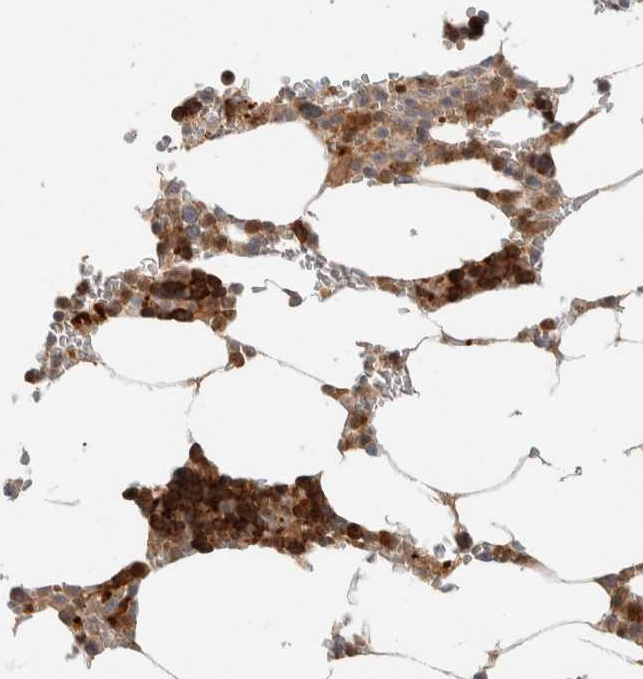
{"staining": {"intensity": "strong", "quantity": ">75%", "location": "cytoplasmic/membranous,nuclear"}, "tissue": "bone marrow", "cell_type": "Hematopoietic cells", "image_type": "normal", "snomed": [{"axis": "morphology", "description": "Normal tissue, NOS"}, {"axis": "topography", "description": "Bone marrow"}], "caption": "Normal bone marrow was stained to show a protein in brown. There is high levels of strong cytoplasmic/membranous,nuclear positivity in about >75% of hematopoietic cells. (brown staining indicates protein expression, while blue staining denotes nuclei).", "gene": "GCLM", "patient": {"sex": "male", "age": 70}}